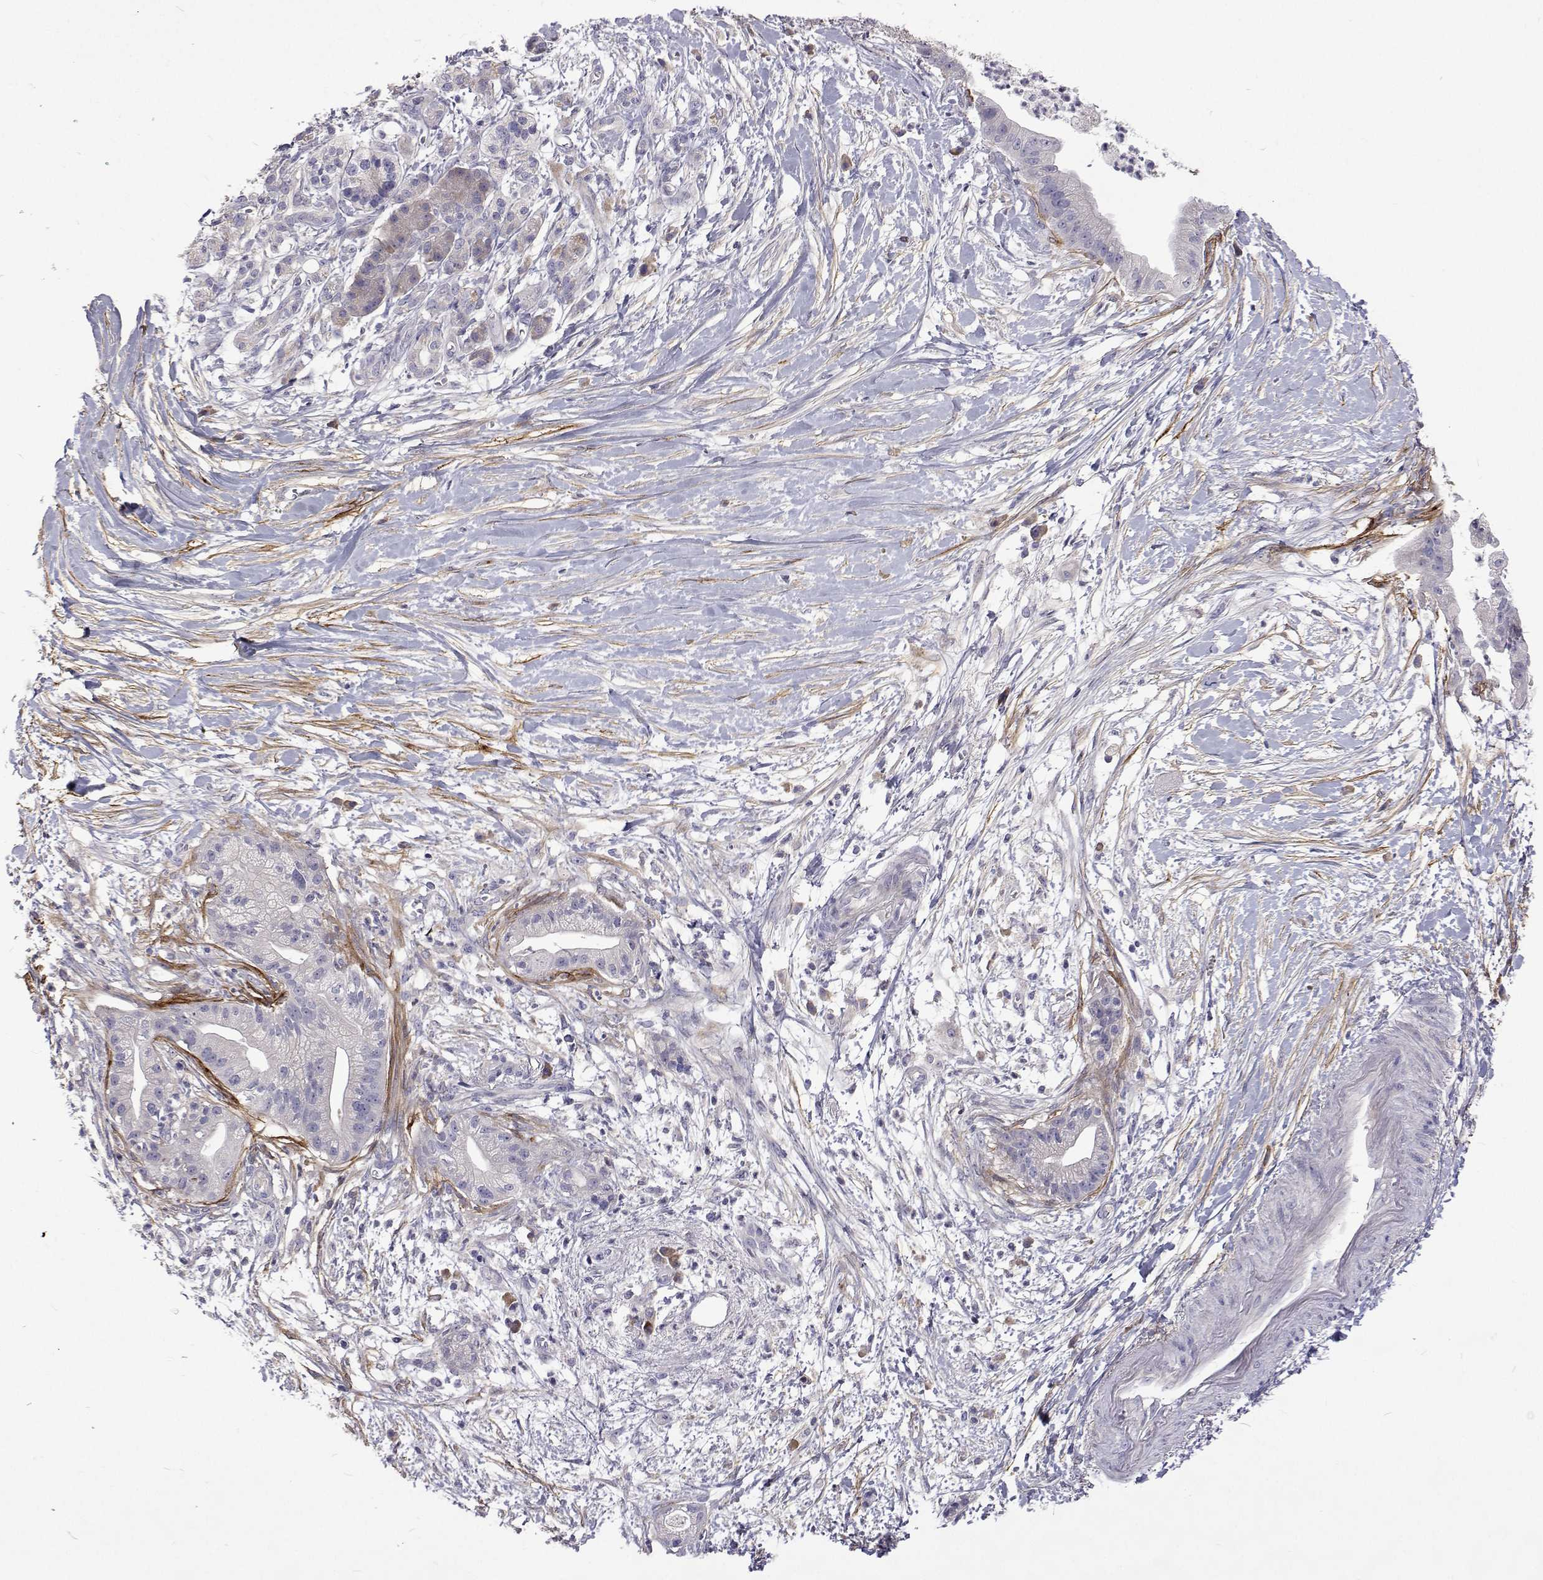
{"staining": {"intensity": "negative", "quantity": "none", "location": "none"}, "tissue": "pancreatic cancer", "cell_type": "Tumor cells", "image_type": "cancer", "snomed": [{"axis": "morphology", "description": "Normal tissue, NOS"}, {"axis": "morphology", "description": "Adenocarcinoma, NOS"}, {"axis": "topography", "description": "Lymph node"}, {"axis": "topography", "description": "Pancreas"}], "caption": "The micrograph shows no significant expression in tumor cells of pancreatic adenocarcinoma.", "gene": "NPR3", "patient": {"sex": "female", "age": 58}}